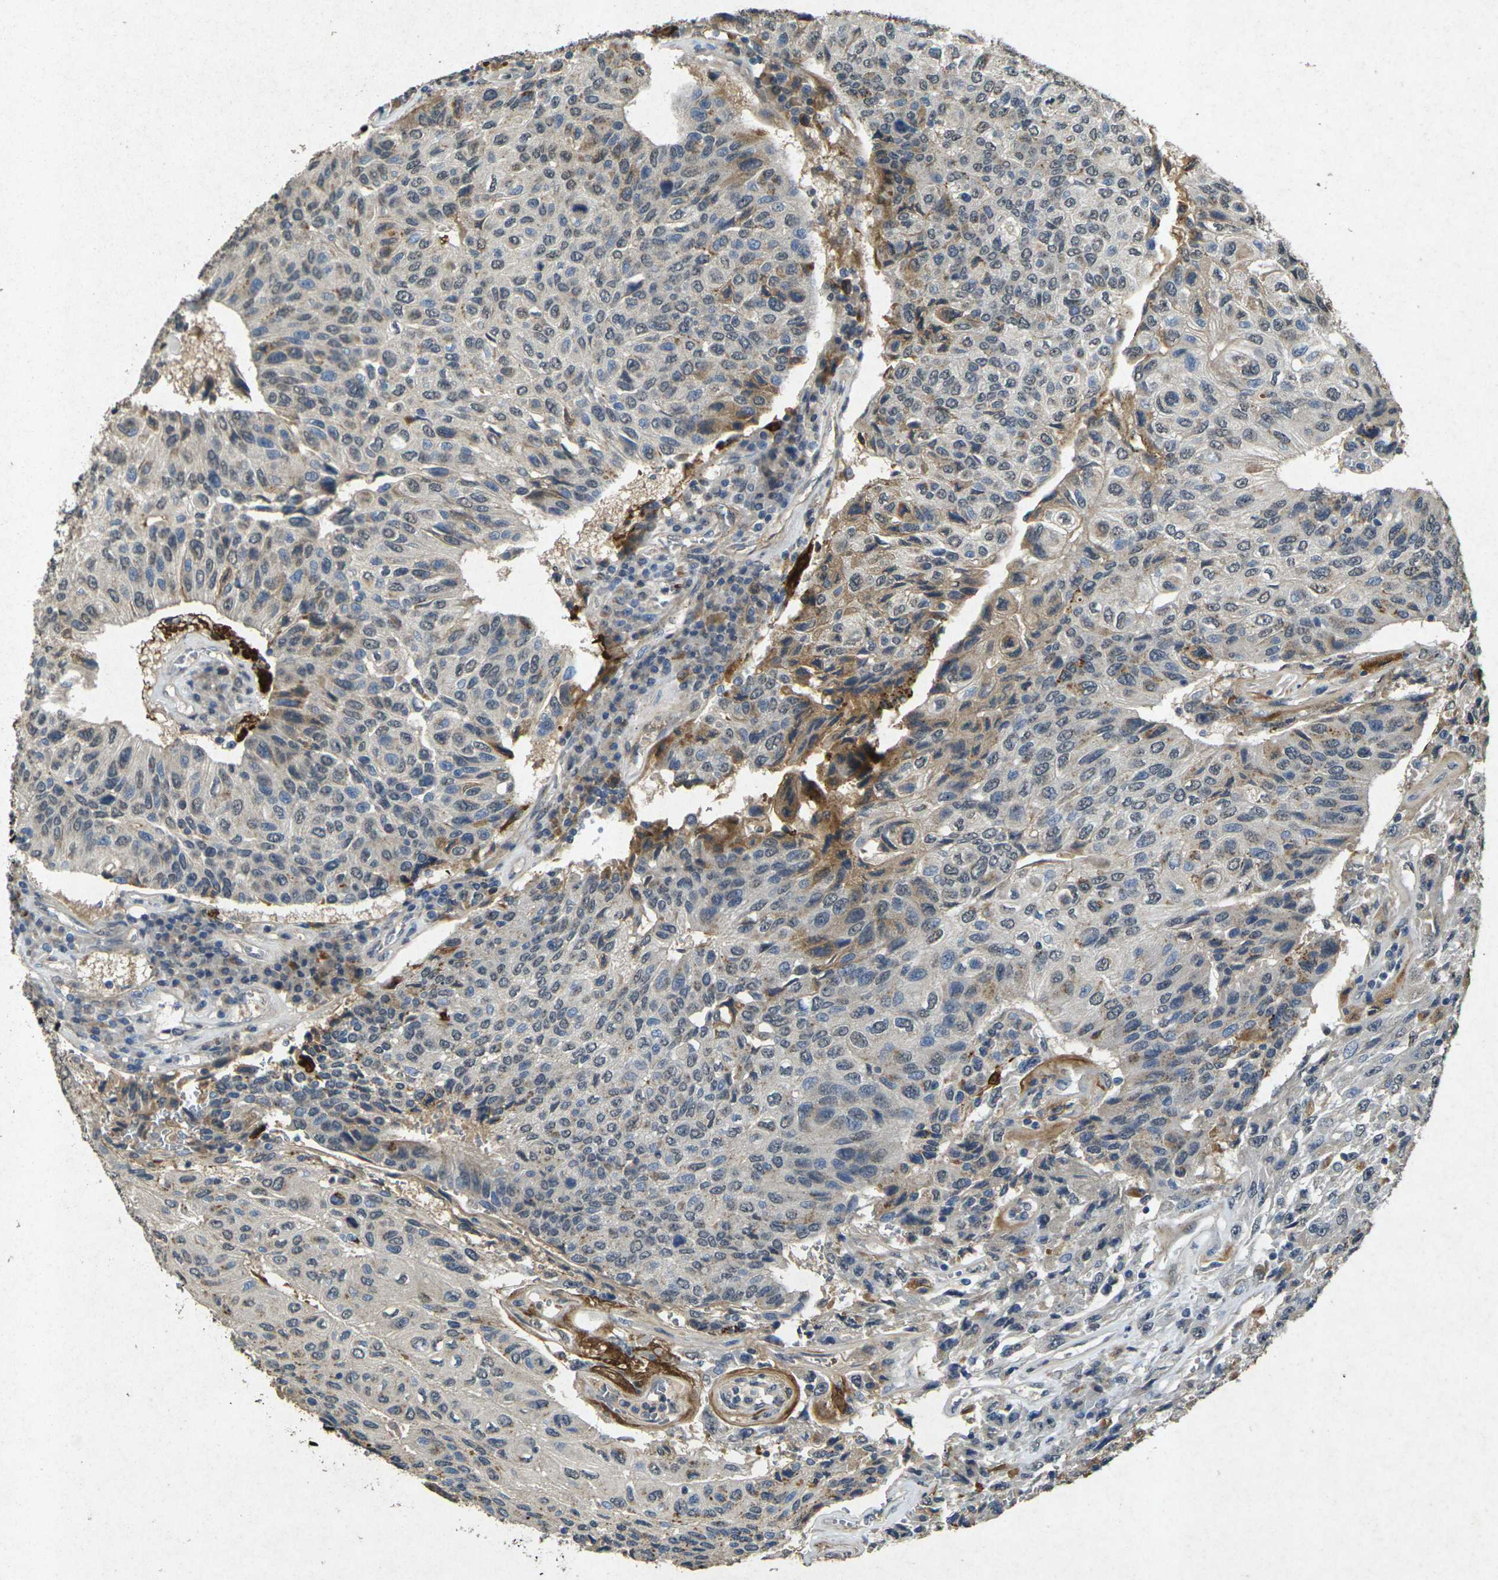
{"staining": {"intensity": "moderate", "quantity": "<25%", "location": "cytoplasmic/membranous"}, "tissue": "urothelial cancer", "cell_type": "Tumor cells", "image_type": "cancer", "snomed": [{"axis": "morphology", "description": "Urothelial carcinoma, High grade"}, {"axis": "topography", "description": "Urinary bladder"}], "caption": "High-magnification brightfield microscopy of urothelial carcinoma (high-grade) stained with DAB (3,3'-diaminobenzidine) (brown) and counterstained with hematoxylin (blue). tumor cells exhibit moderate cytoplasmic/membranous positivity is appreciated in approximately<25% of cells. The staining was performed using DAB to visualize the protein expression in brown, while the nuclei were stained in blue with hematoxylin (Magnification: 20x).", "gene": "RGMA", "patient": {"sex": "male", "age": 66}}